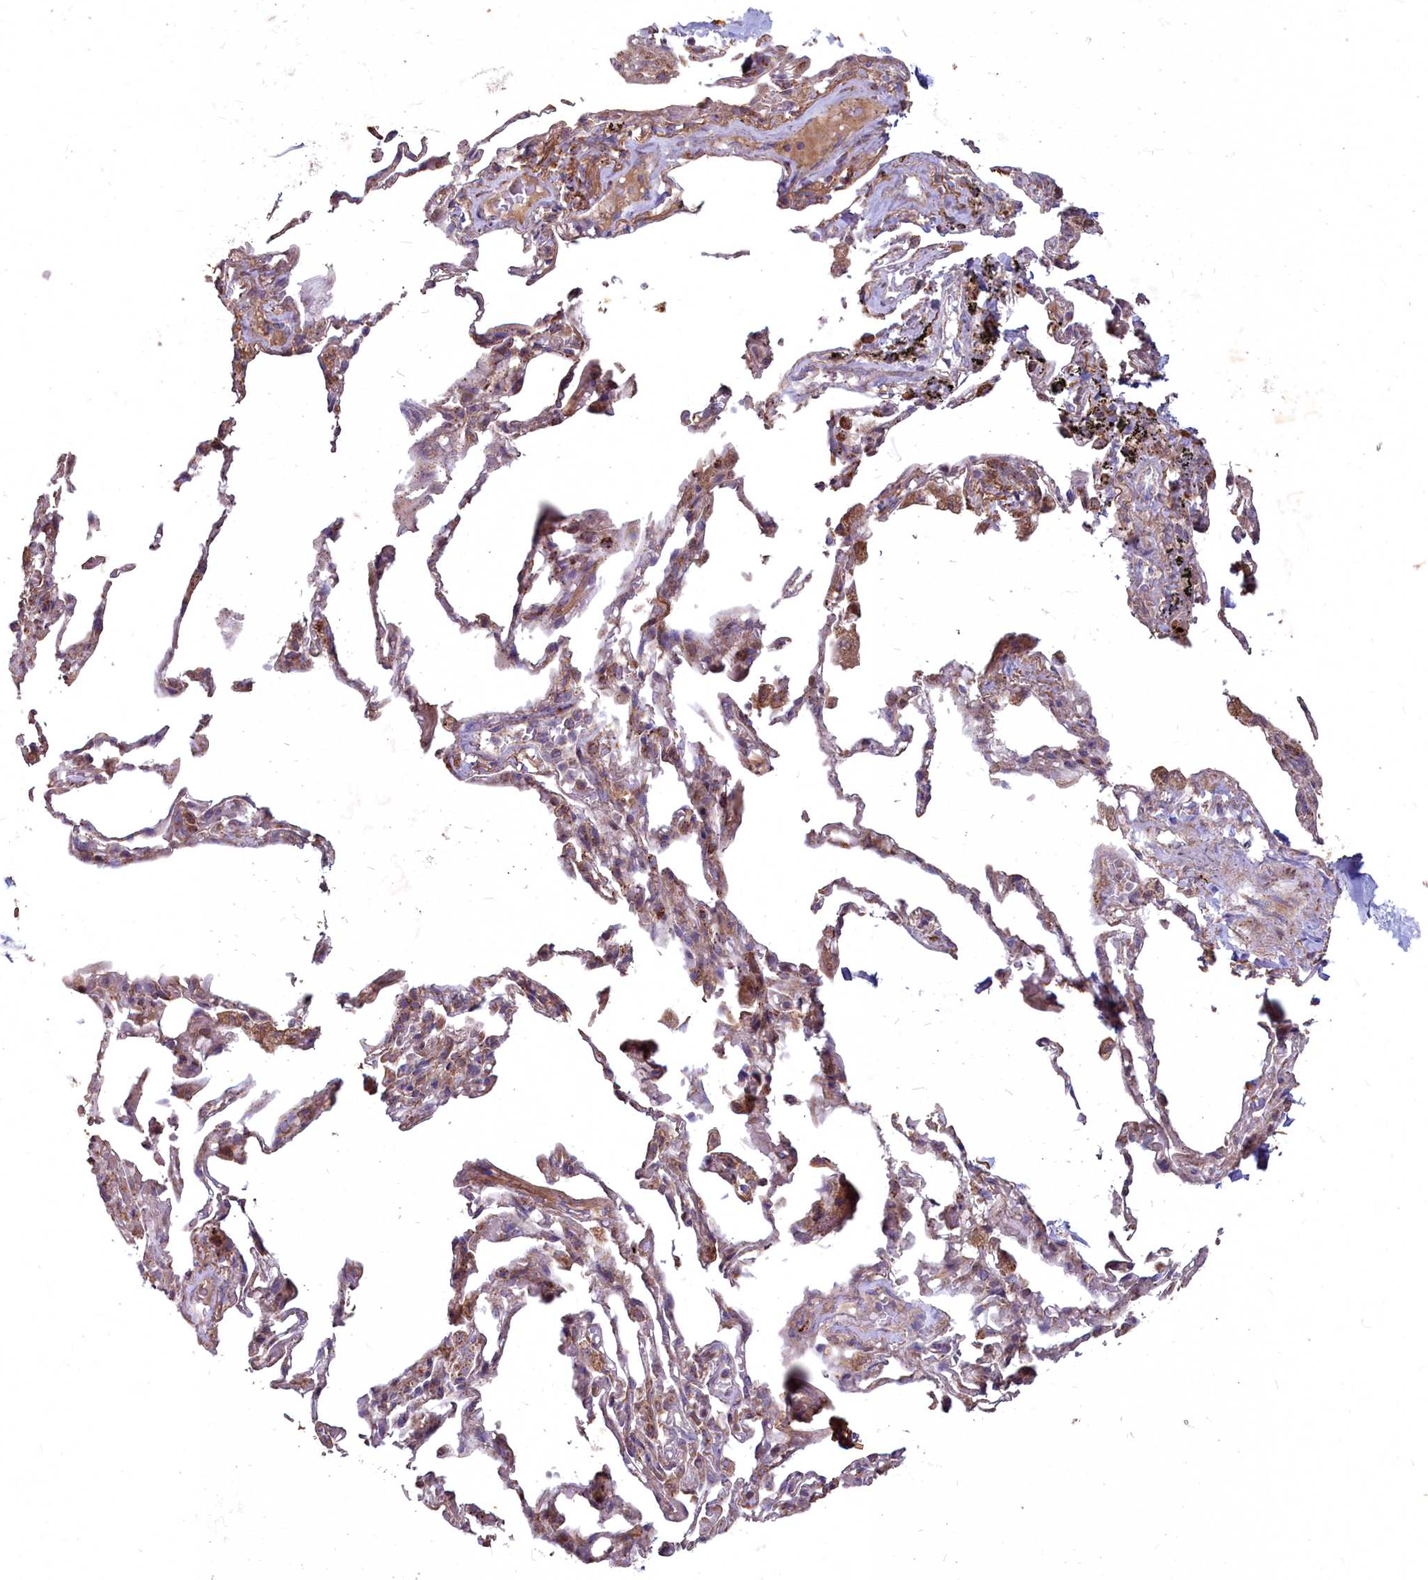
{"staining": {"intensity": "moderate", "quantity": ">75%", "location": "cytoplasmic/membranous"}, "tissue": "adipose tissue", "cell_type": "Adipocytes", "image_type": "normal", "snomed": [{"axis": "morphology", "description": "Normal tissue, NOS"}, {"axis": "topography", "description": "Lymph node"}, {"axis": "topography", "description": "Bronchus"}], "caption": "Benign adipose tissue exhibits moderate cytoplasmic/membranous positivity in approximately >75% of adipocytes, visualized by immunohistochemistry. (DAB = brown stain, brightfield microscopy at high magnification).", "gene": "COX11", "patient": {"sex": "male", "age": 63}}